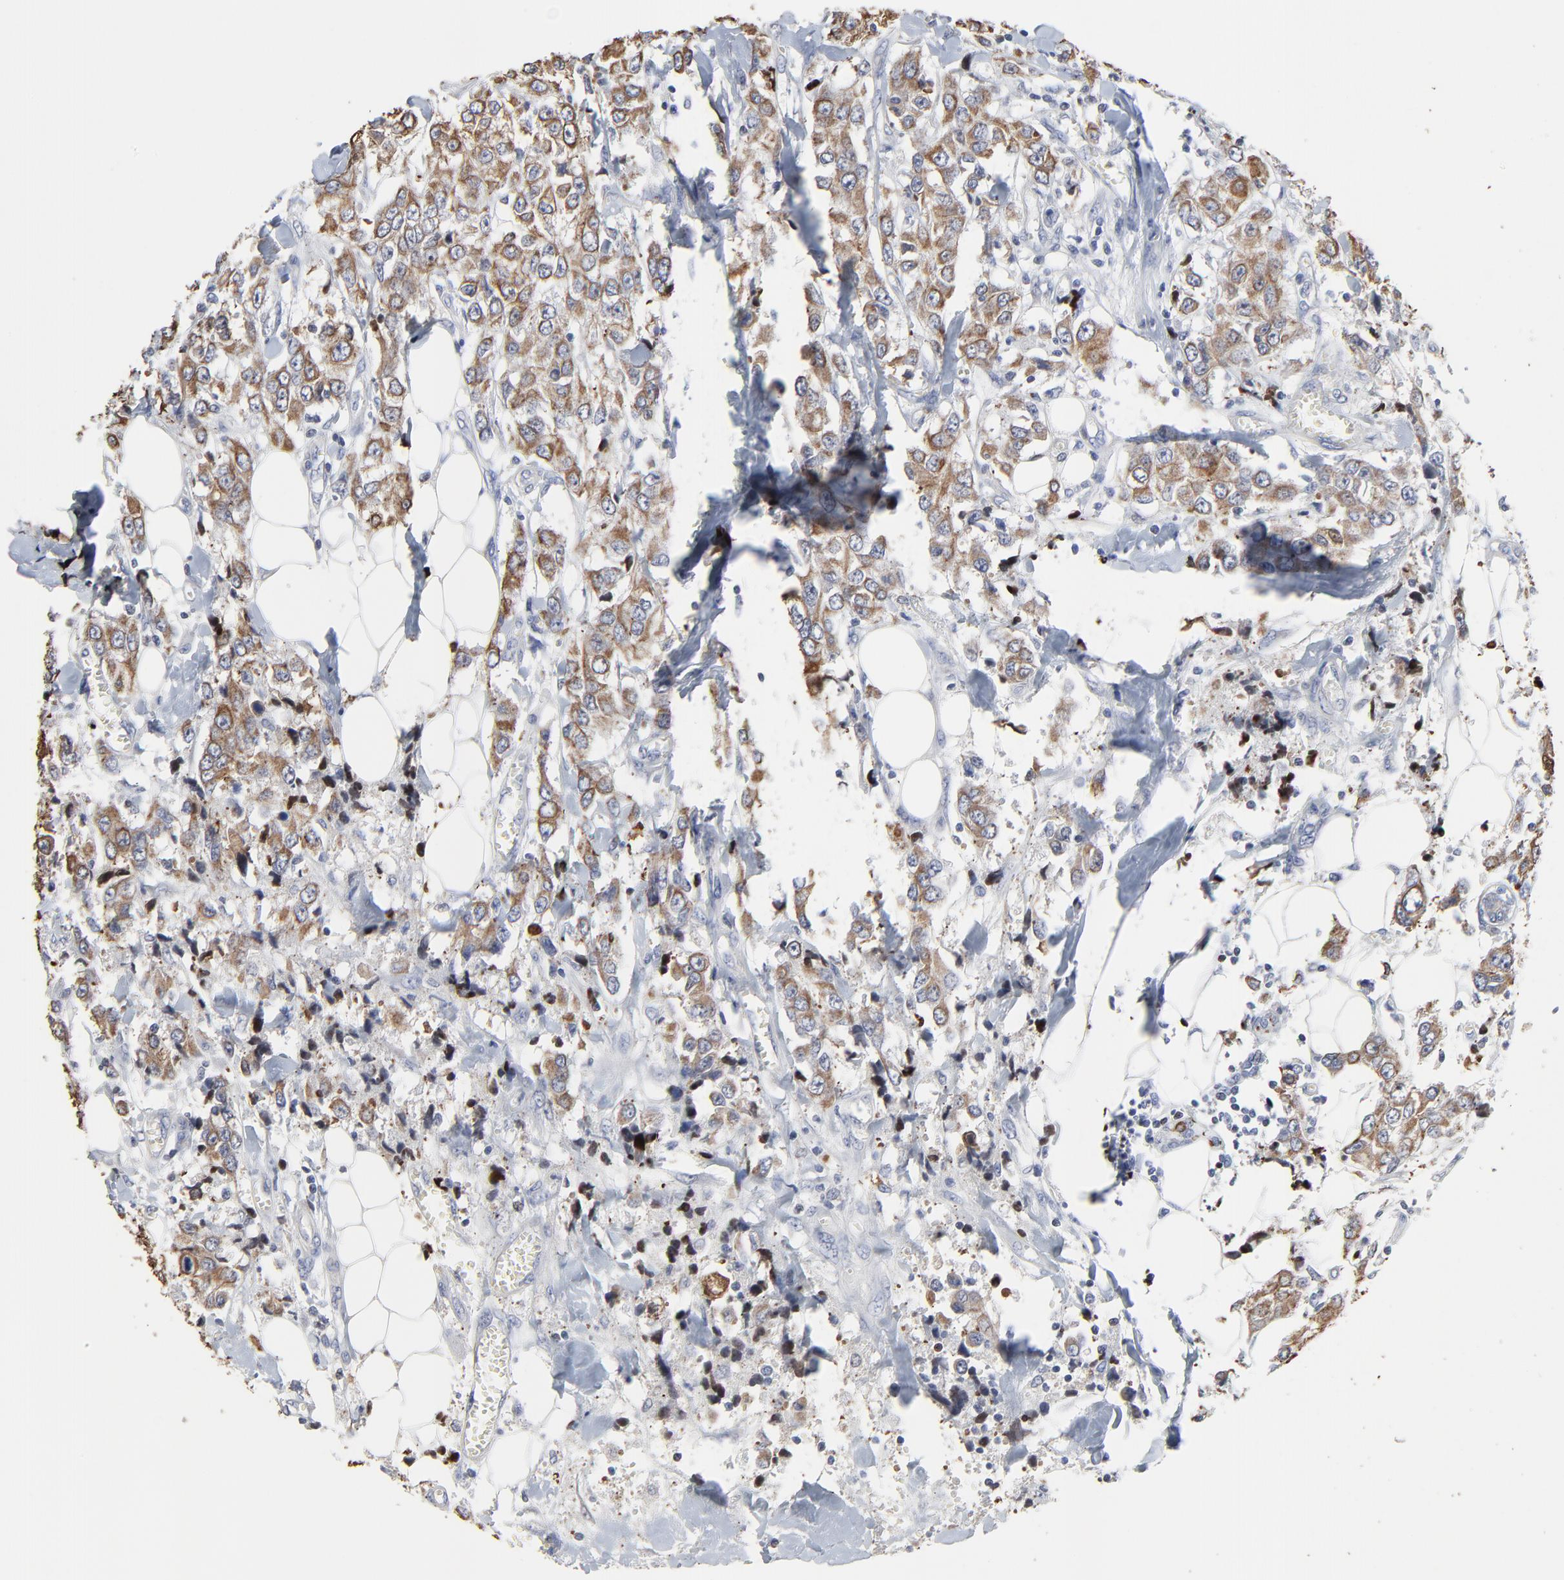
{"staining": {"intensity": "moderate", "quantity": ">75%", "location": "cytoplasmic/membranous"}, "tissue": "breast cancer", "cell_type": "Tumor cells", "image_type": "cancer", "snomed": [{"axis": "morphology", "description": "Duct carcinoma"}, {"axis": "topography", "description": "Breast"}], "caption": "Immunohistochemical staining of human intraductal carcinoma (breast) shows medium levels of moderate cytoplasmic/membranous expression in about >75% of tumor cells.", "gene": "LNX1", "patient": {"sex": "female", "age": 58}}